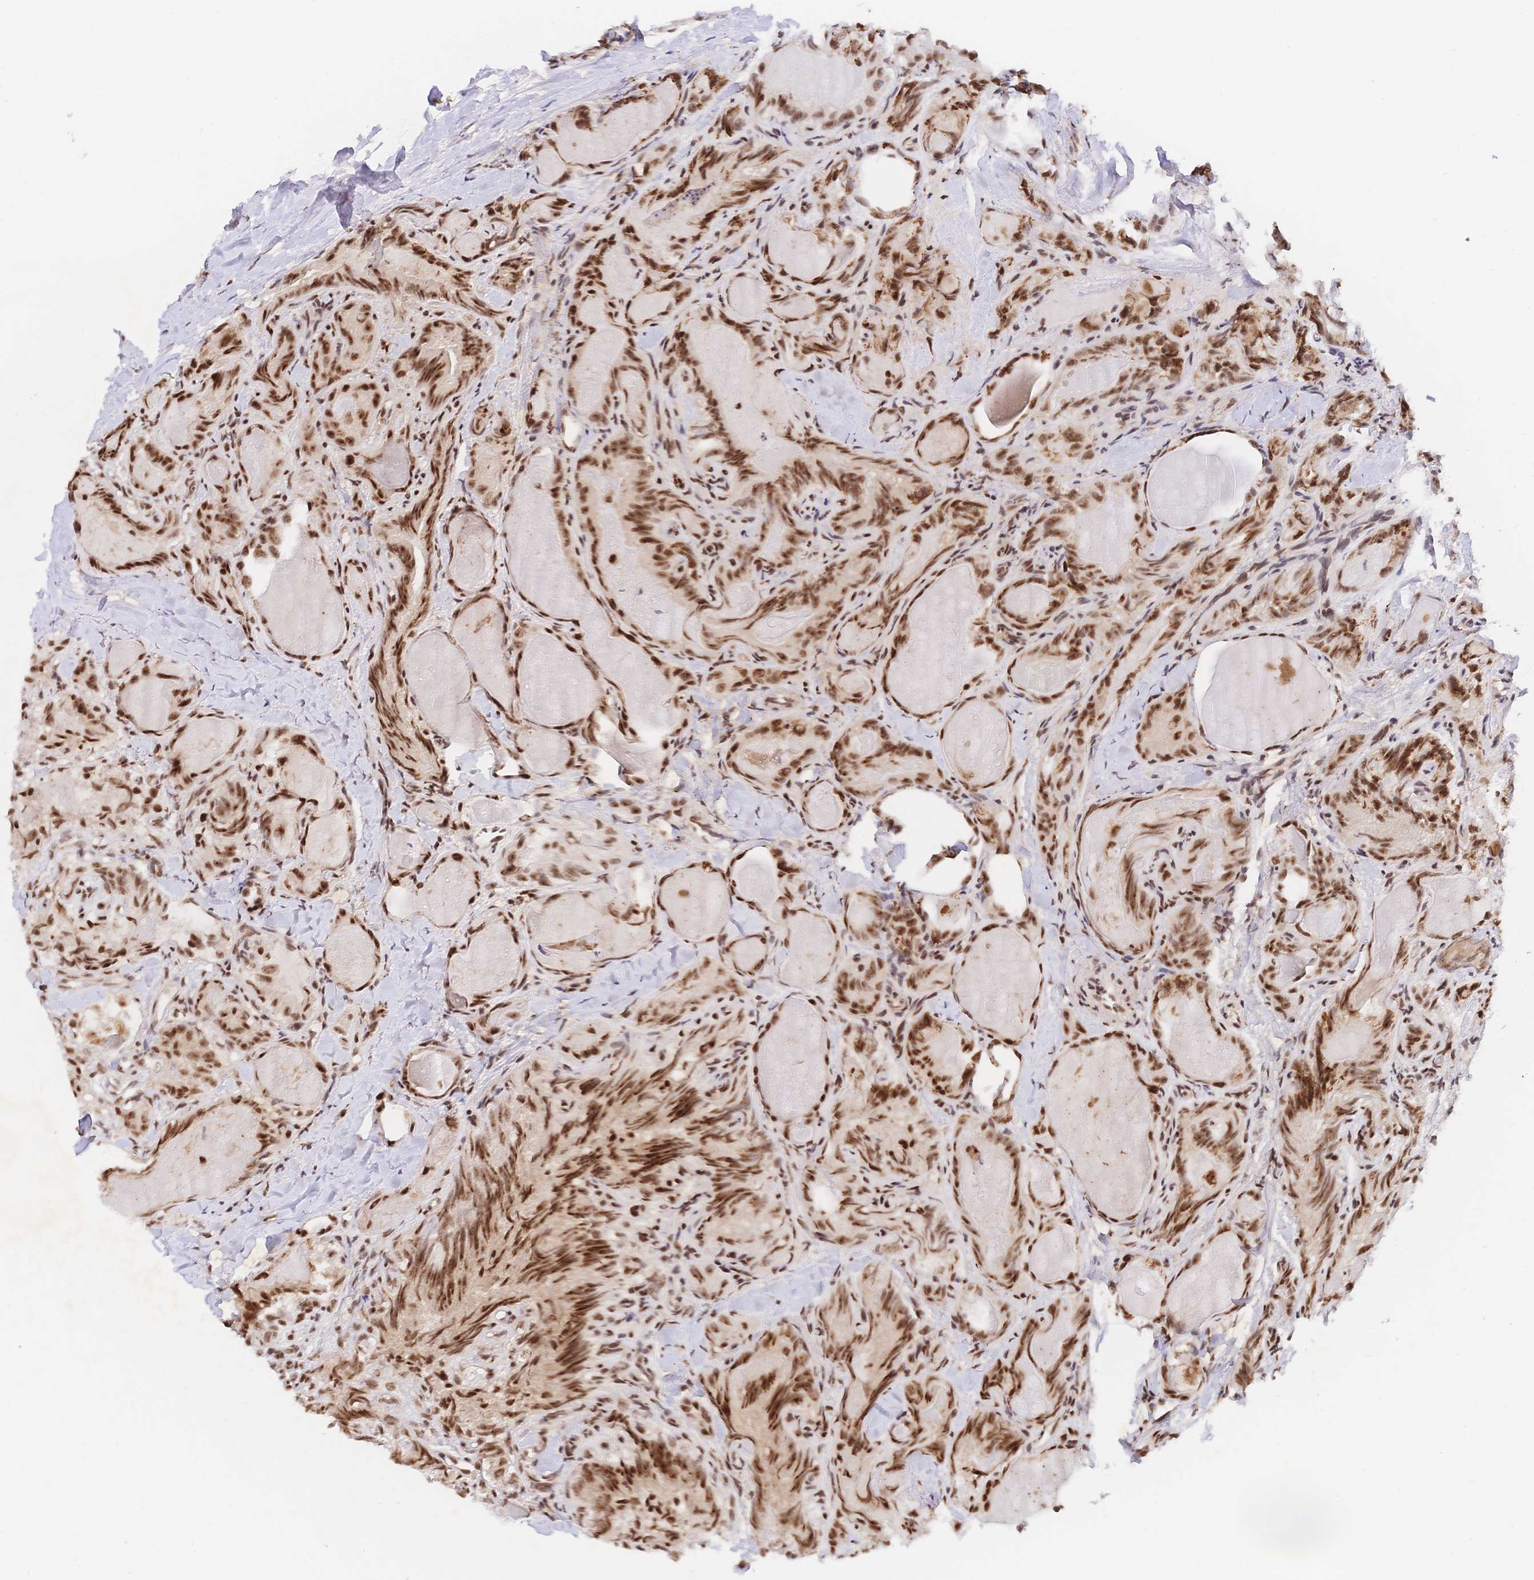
{"staining": {"intensity": "strong", "quantity": ">75%", "location": "nuclear"}, "tissue": "thyroid cancer", "cell_type": "Tumor cells", "image_type": "cancer", "snomed": [{"axis": "morphology", "description": "Papillary adenocarcinoma, NOS"}, {"axis": "topography", "description": "Thyroid gland"}], "caption": "DAB (3,3'-diaminobenzidine) immunohistochemical staining of human thyroid cancer (papillary adenocarcinoma) reveals strong nuclear protein expression in about >75% of tumor cells.", "gene": "SRSF1", "patient": {"sex": "female", "age": 75}}